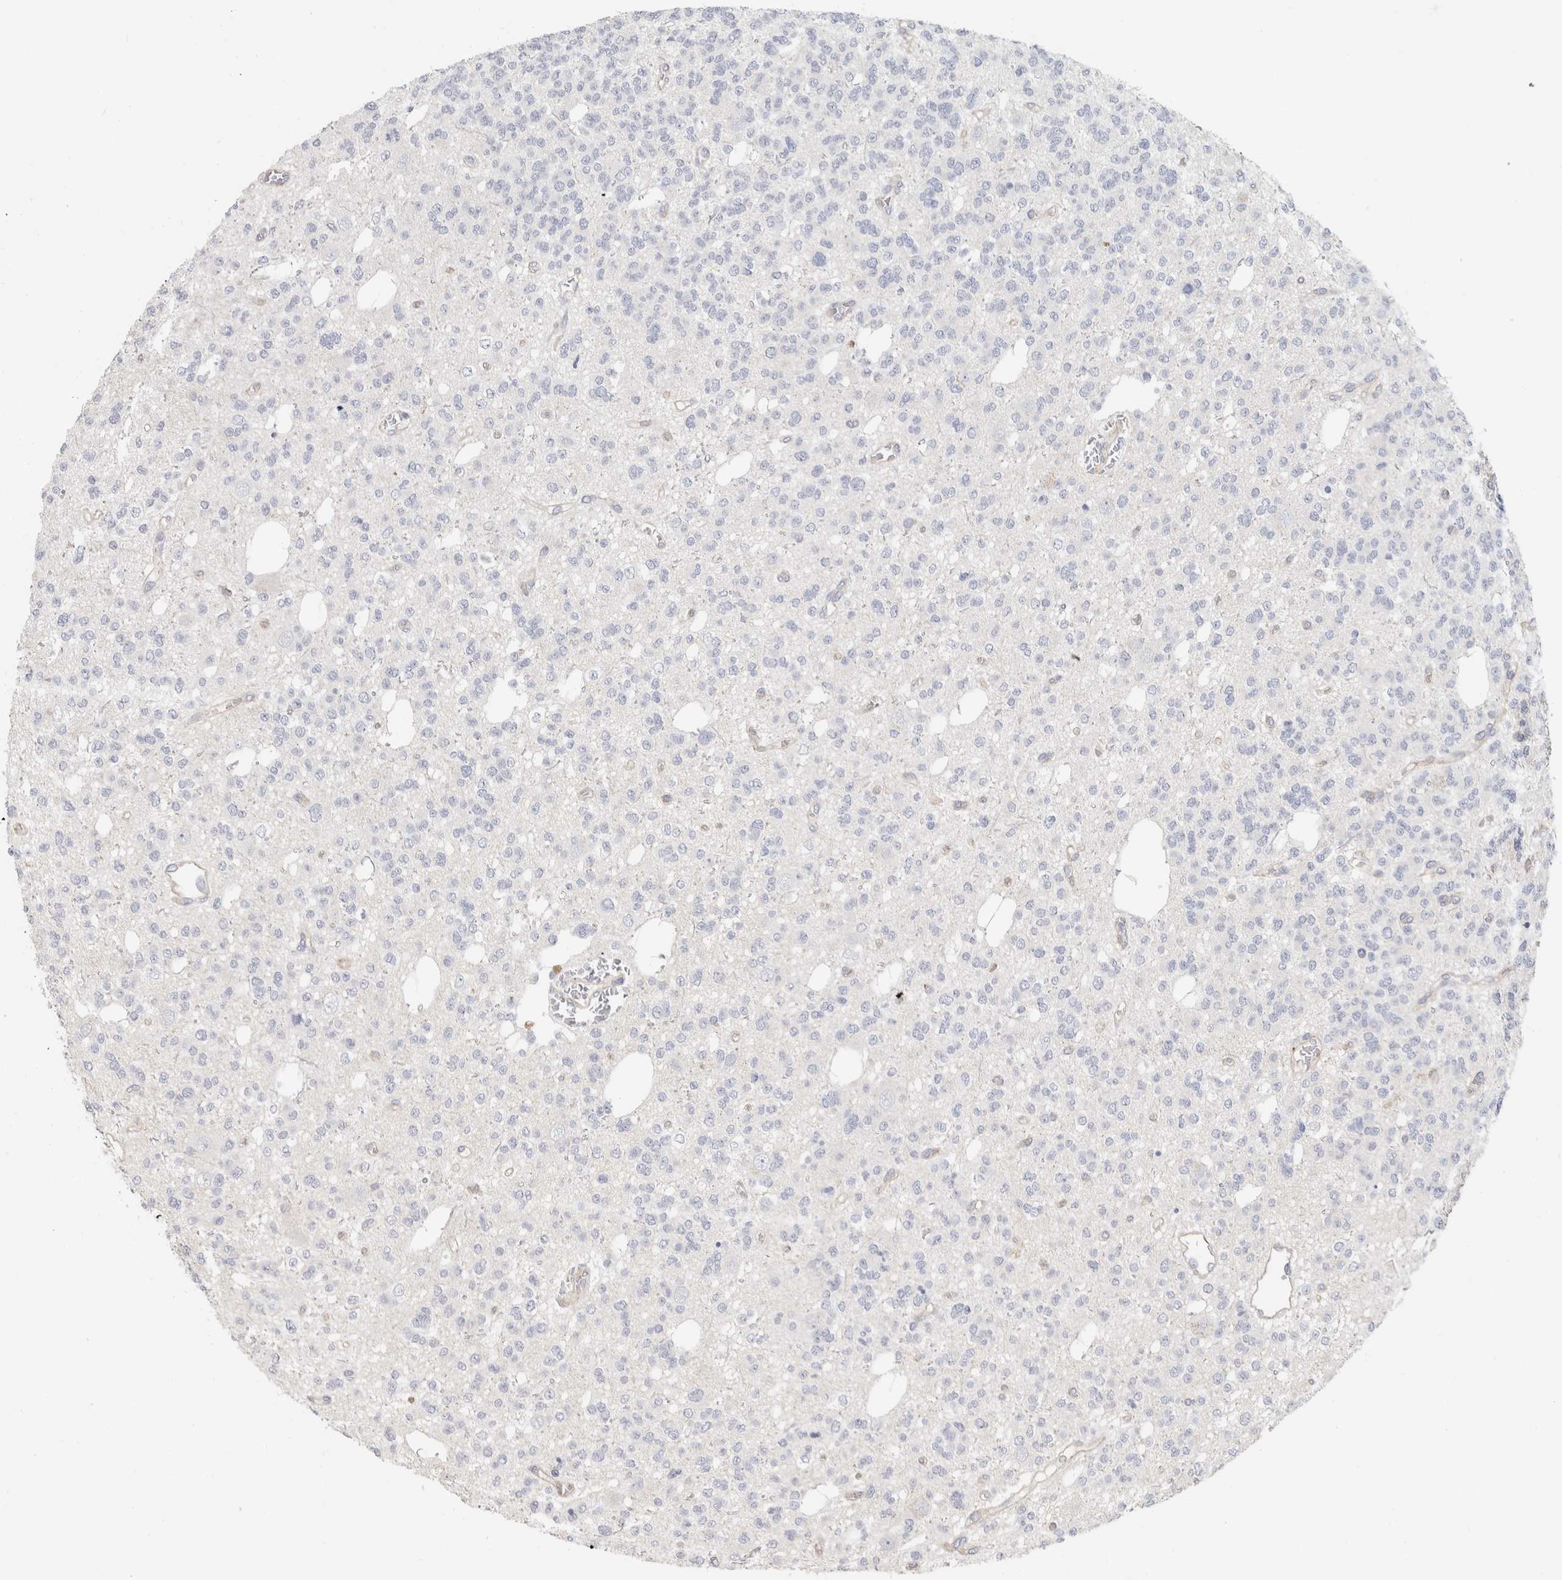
{"staining": {"intensity": "negative", "quantity": "none", "location": "none"}, "tissue": "glioma", "cell_type": "Tumor cells", "image_type": "cancer", "snomed": [{"axis": "morphology", "description": "Glioma, malignant, Low grade"}, {"axis": "topography", "description": "Brain"}], "caption": "This is an IHC histopathology image of low-grade glioma (malignant). There is no positivity in tumor cells.", "gene": "AFP", "patient": {"sex": "male", "age": 38}}